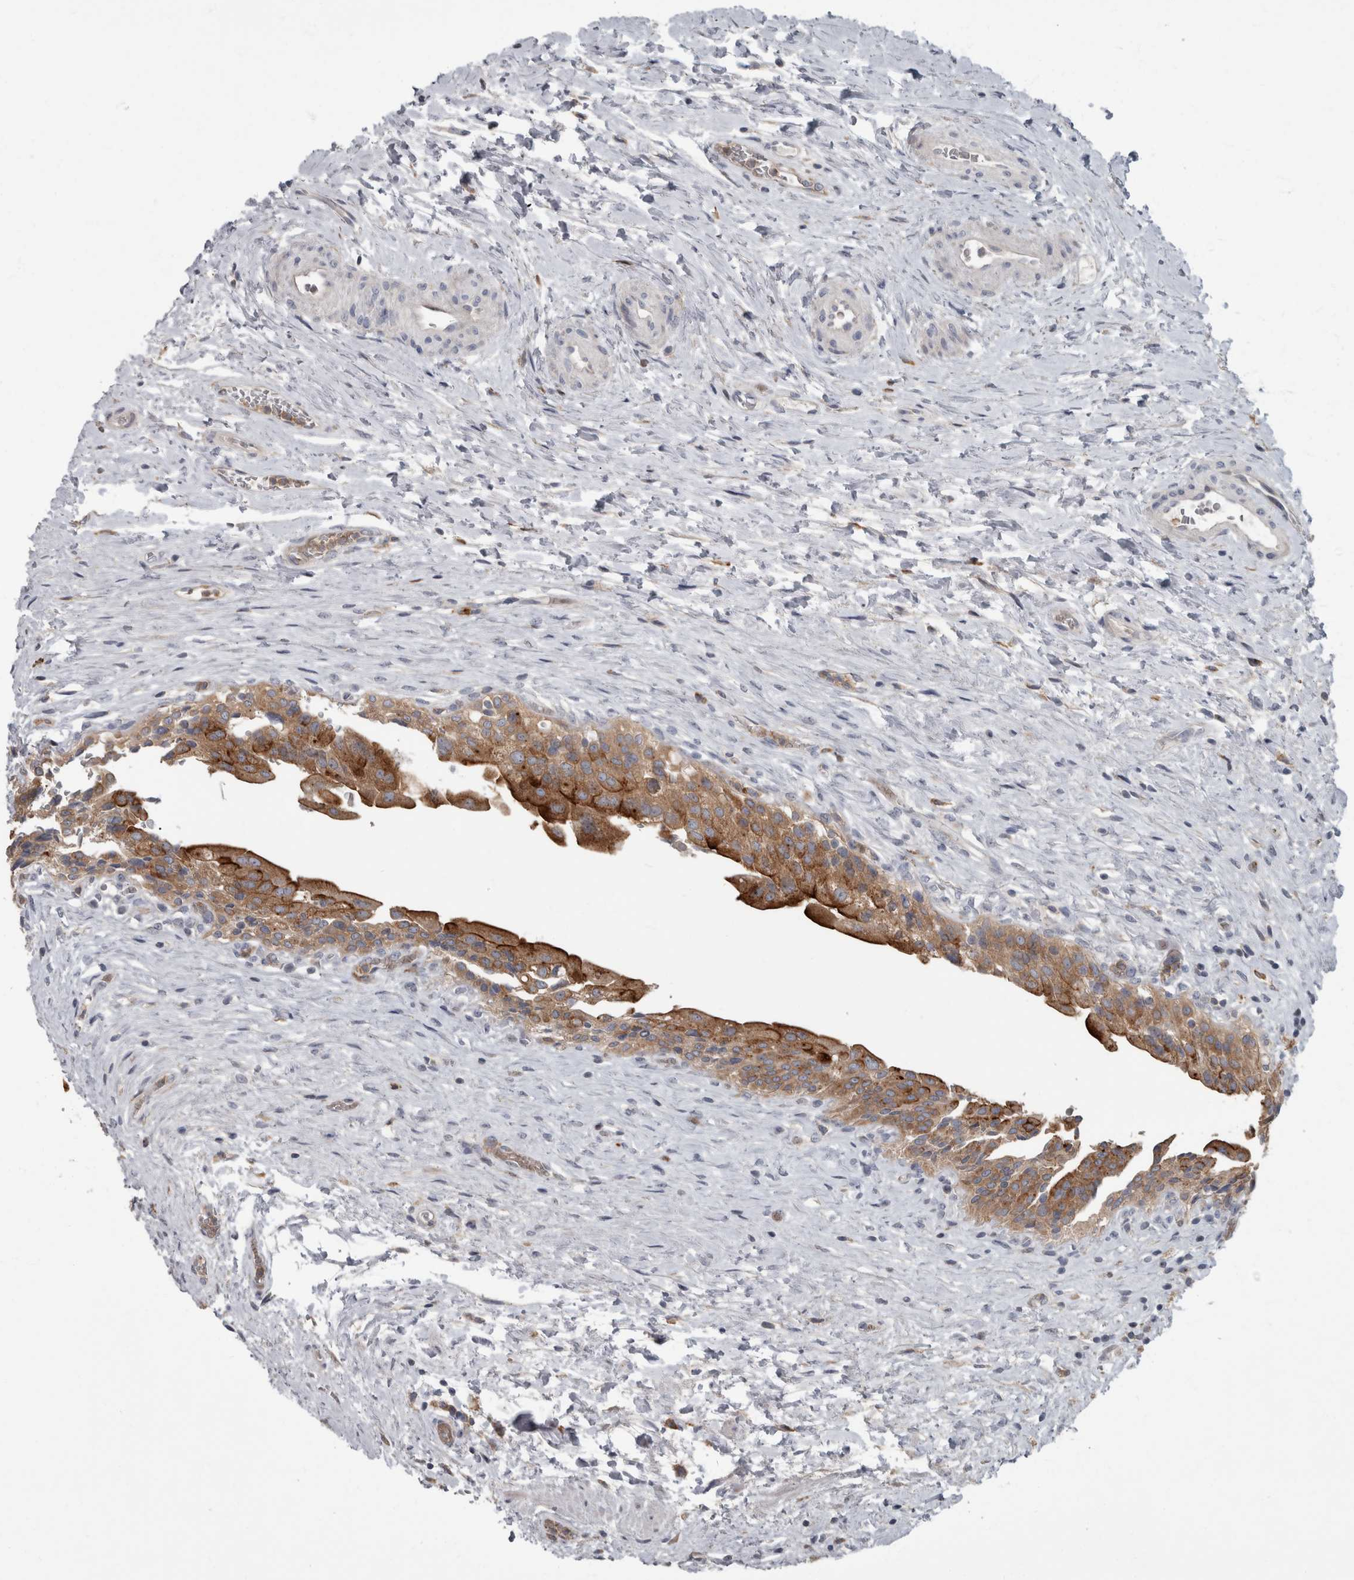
{"staining": {"intensity": "strong", "quantity": ">75%", "location": "cytoplasmic/membranous"}, "tissue": "urinary bladder", "cell_type": "Urothelial cells", "image_type": "normal", "snomed": [{"axis": "morphology", "description": "Normal tissue, NOS"}, {"axis": "topography", "description": "Urinary bladder"}], "caption": "The immunohistochemical stain shows strong cytoplasmic/membranous positivity in urothelial cells of unremarkable urinary bladder. Immunohistochemistry stains the protein in brown and the nuclei are stained blue.", "gene": "CDC42BPG", "patient": {"sex": "male", "age": 74}}